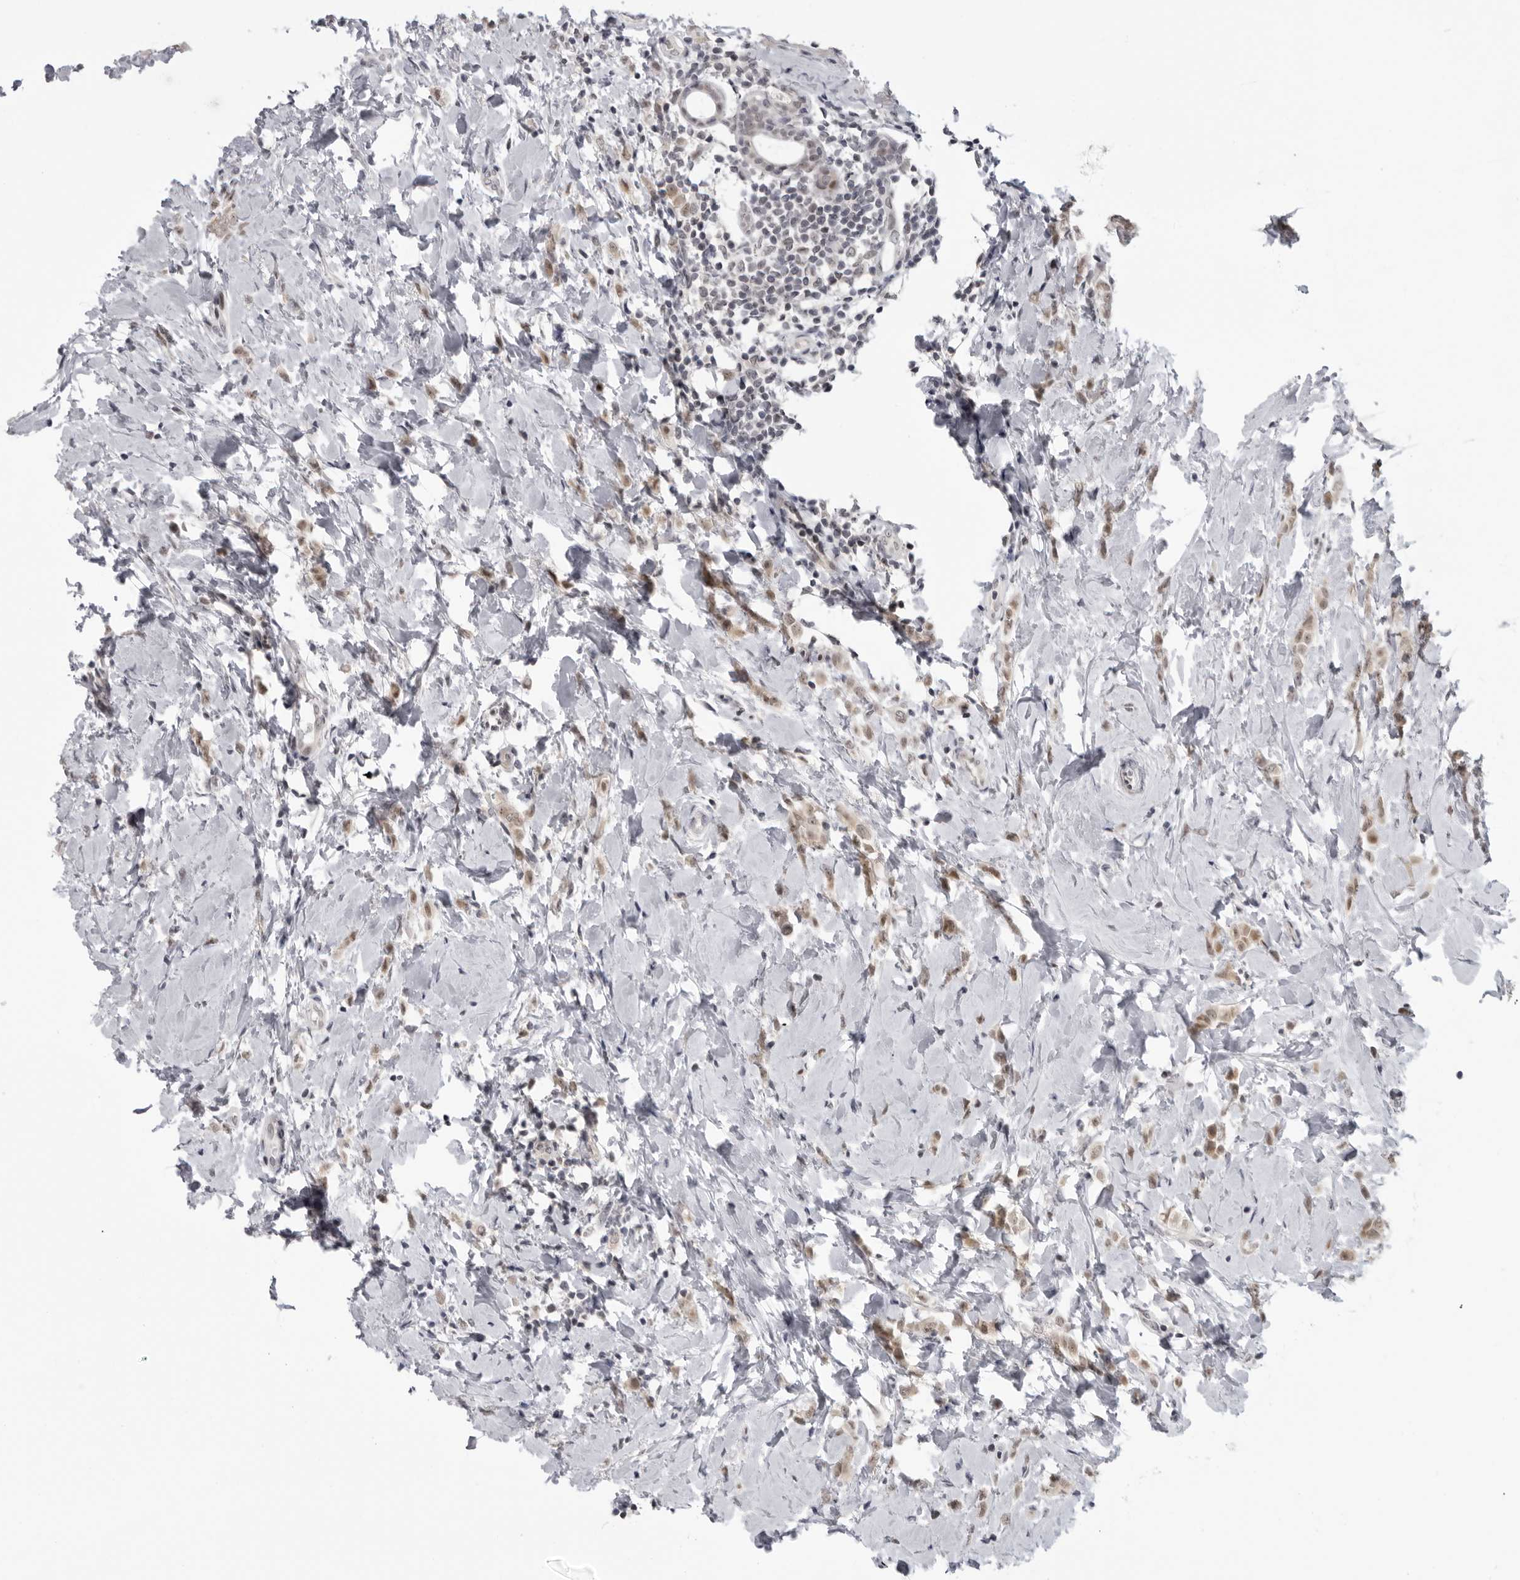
{"staining": {"intensity": "weak", "quantity": ">75%", "location": "cytoplasmic/membranous,nuclear"}, "tissue": "breast cancer", "cell_type": "Tumor cells", "image_type": "cancer", "snomed": [{"axis": "morphology", "description": "Lobular carcinoma"}, {"axis": "topography", "description": "Breast"}], "caption": "High-magnification brightfield microscopy of lobular carcinoma (breast) stained with DAB (brown) and counterstained with hematoxylin (blue). tumor cells exhibit weak cytoplasmic/membranous and nuclear positivity is appreciated in approximately>75% of cells. Nuclei are stained in blue.", "gene": "ALPK2", "patient": {"sex": "female", "age": 47}}